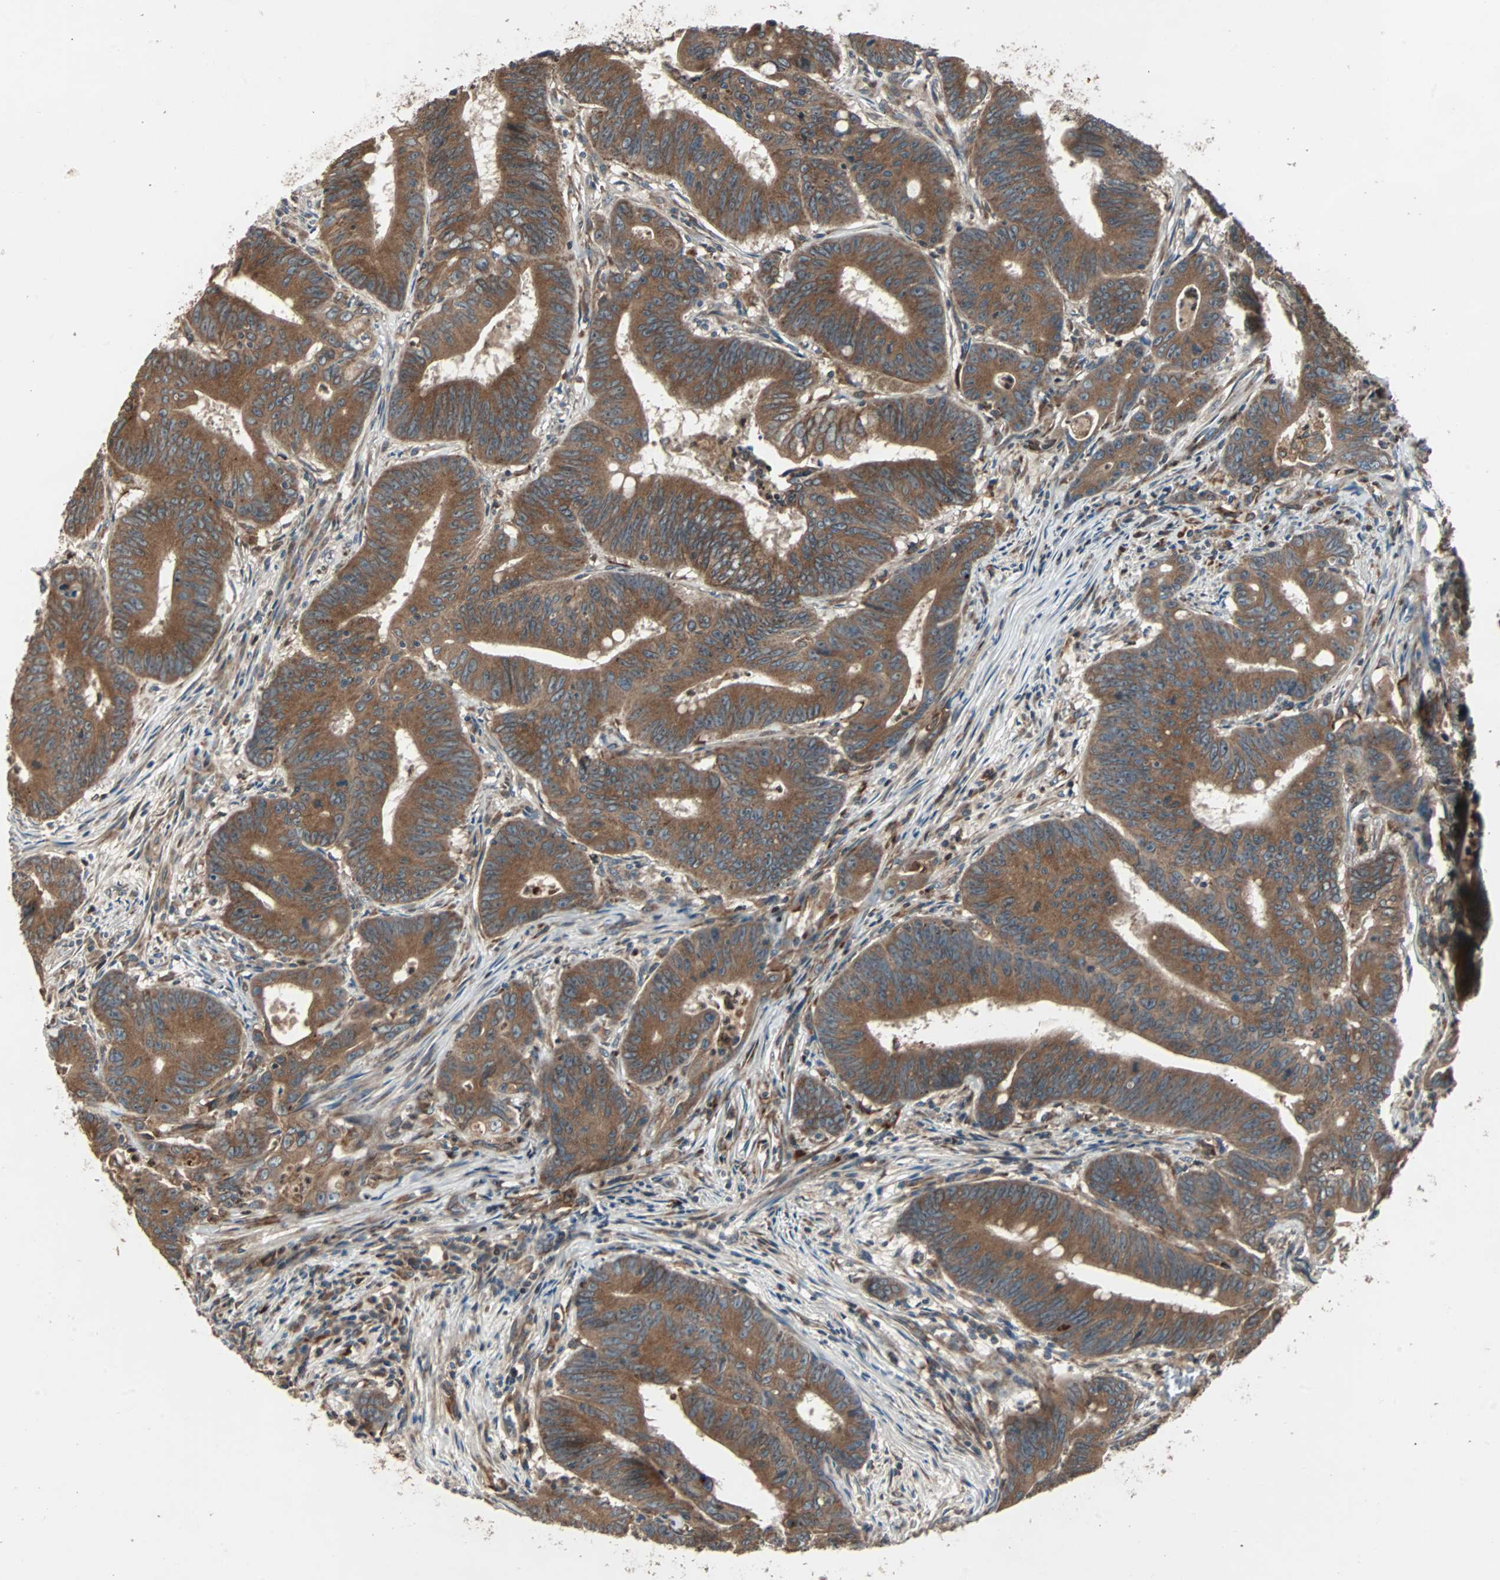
{"staining": {"intensity": "strong", "quantity": ">75%", "location": "cytoplasmic/membranous"}, "tissue": "colorectal cancer", "cell_type": "Tumor cells", "image_type": "cancer", "snomed": [{"axis": "morphology", "description": "Adenocarcinoma, NOS"}, {"axis": "topography", "description": "Colon"}], "caption": "Immunohistochemical staining of colorectal cancer demonstrates high levels of strong cytoplasmic/membranous expression in approximately >75% of tumor cells.", "gene": "RAB7A", "patient": {"sex": "male", "age": 45}}